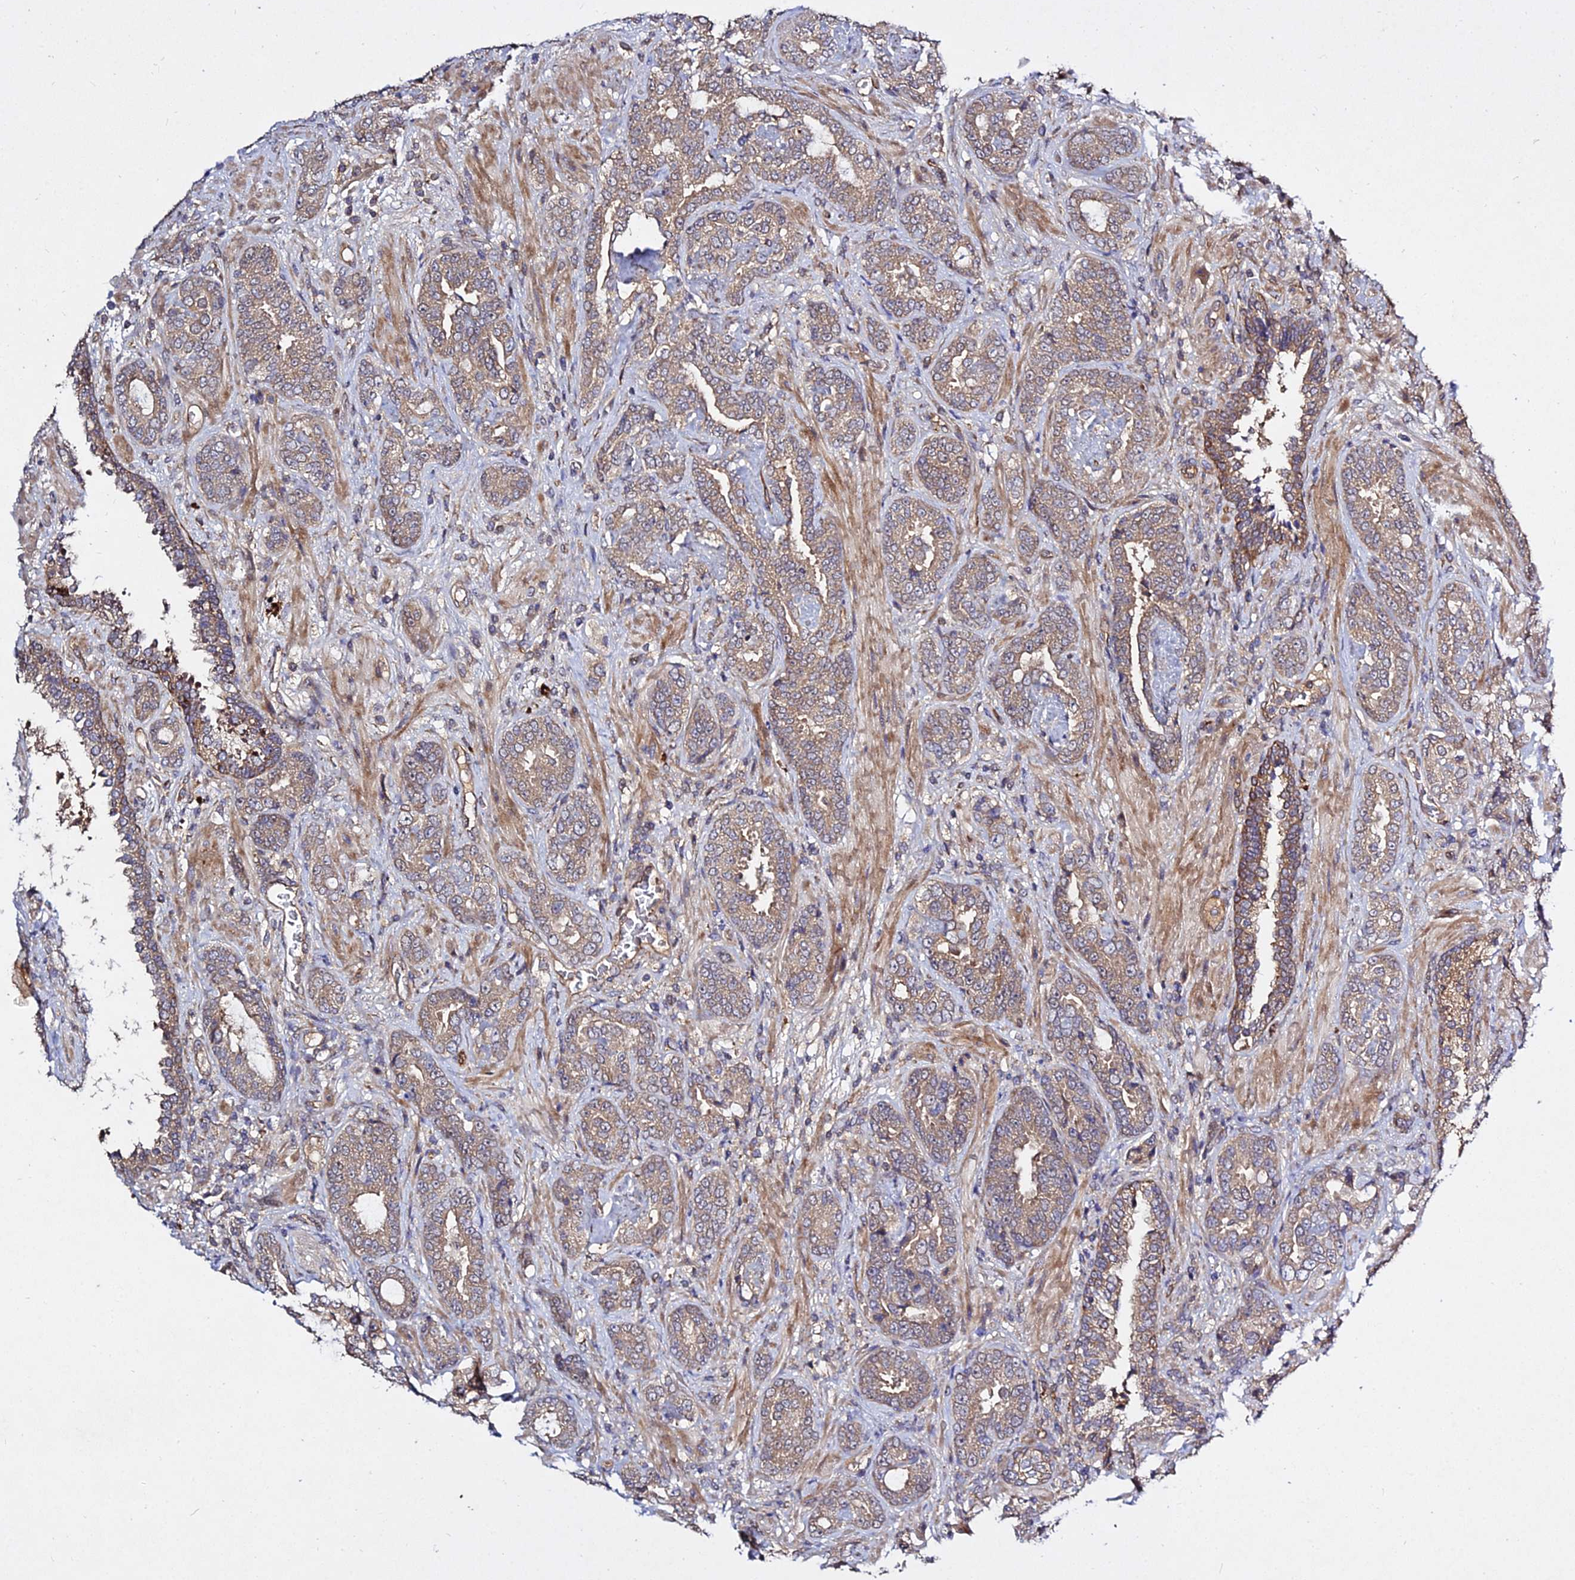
{"staining": {"intensity": "weak", "quantity": "25%-75%", "location": "cytoplasmic/membranous"}, "tissue": "prostate cancer", "cell_type": "Tumor cells", "image_type": "cancer", "snomed": [{"axis": "morphology", "description": "Adenocarcinoma, High grade"}, {"axis": "topography", "description": "Prostate"}], "caption": "Immunohistochemical staining of human adenocarcinoma (high-grade) (prostate) exhibits low levels of weak cytoplasmic/membranous protein positivity in approximately 25%-75% of tumor cells.", "gene": "GRTP1", "patient": {"sex": "male", "age": 71}}